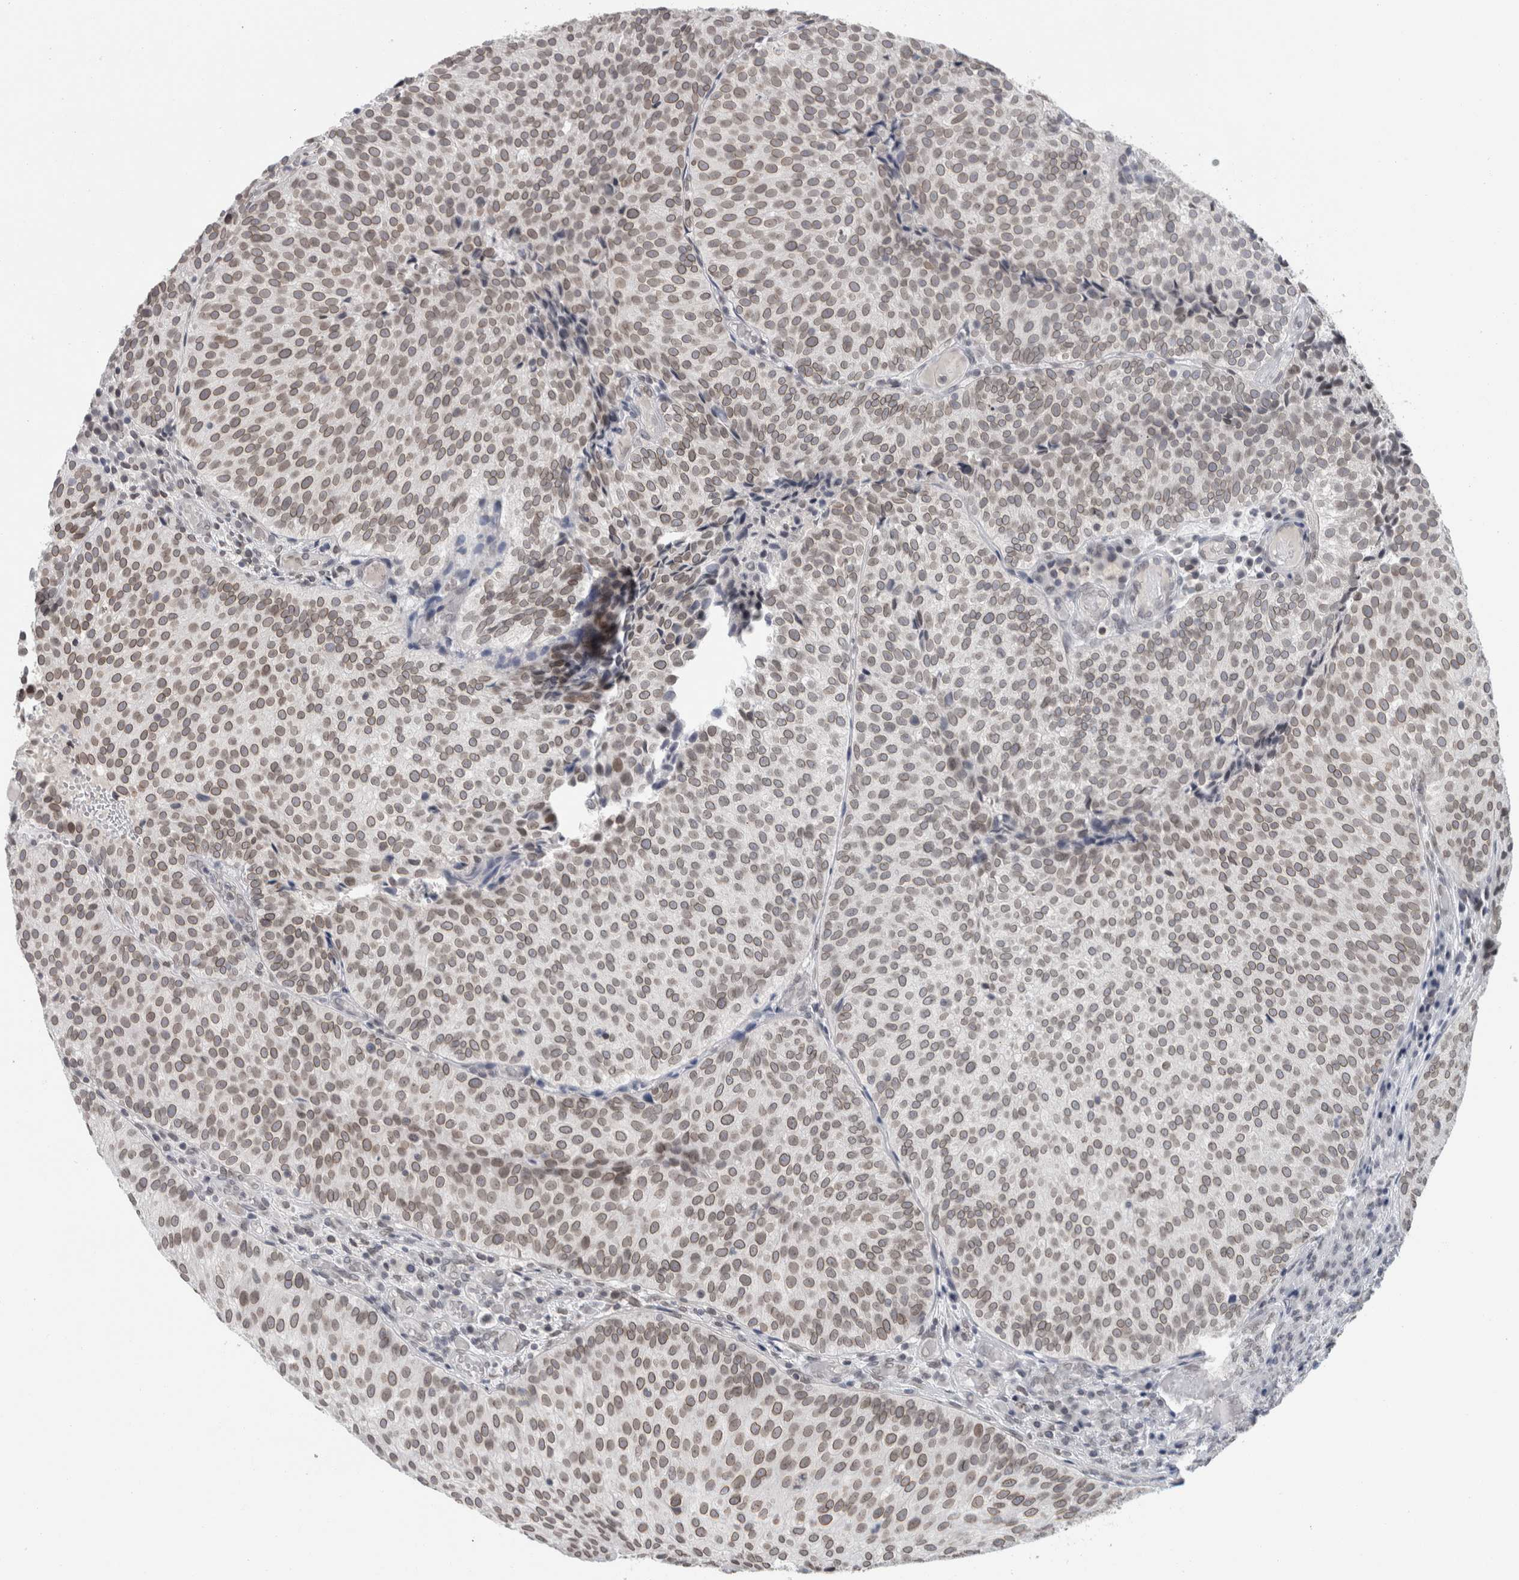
{"staining": {"intensity": "weak", "quantity": ">75%", "location": "cytoplasmic/membranous,nuclear"}, "tissue": "urothelial cancer", "cell_type": "Tumor cells", "image_type": "cancer", "snomed": [{"axis": "morphology", "description": "Urothelial carcinoma, Low grade"}, {"axis": "topography", "description": "Urinary bladder"}], "caption": "A micrograph of human low-grade urothelial carcinoma stained for a protein demonstrates weak cytoplasmic/membranous and nuclear brown staining in tumor cells.", "gene": "ZNF770", "patient": {"sex": "male", "age": 86}}